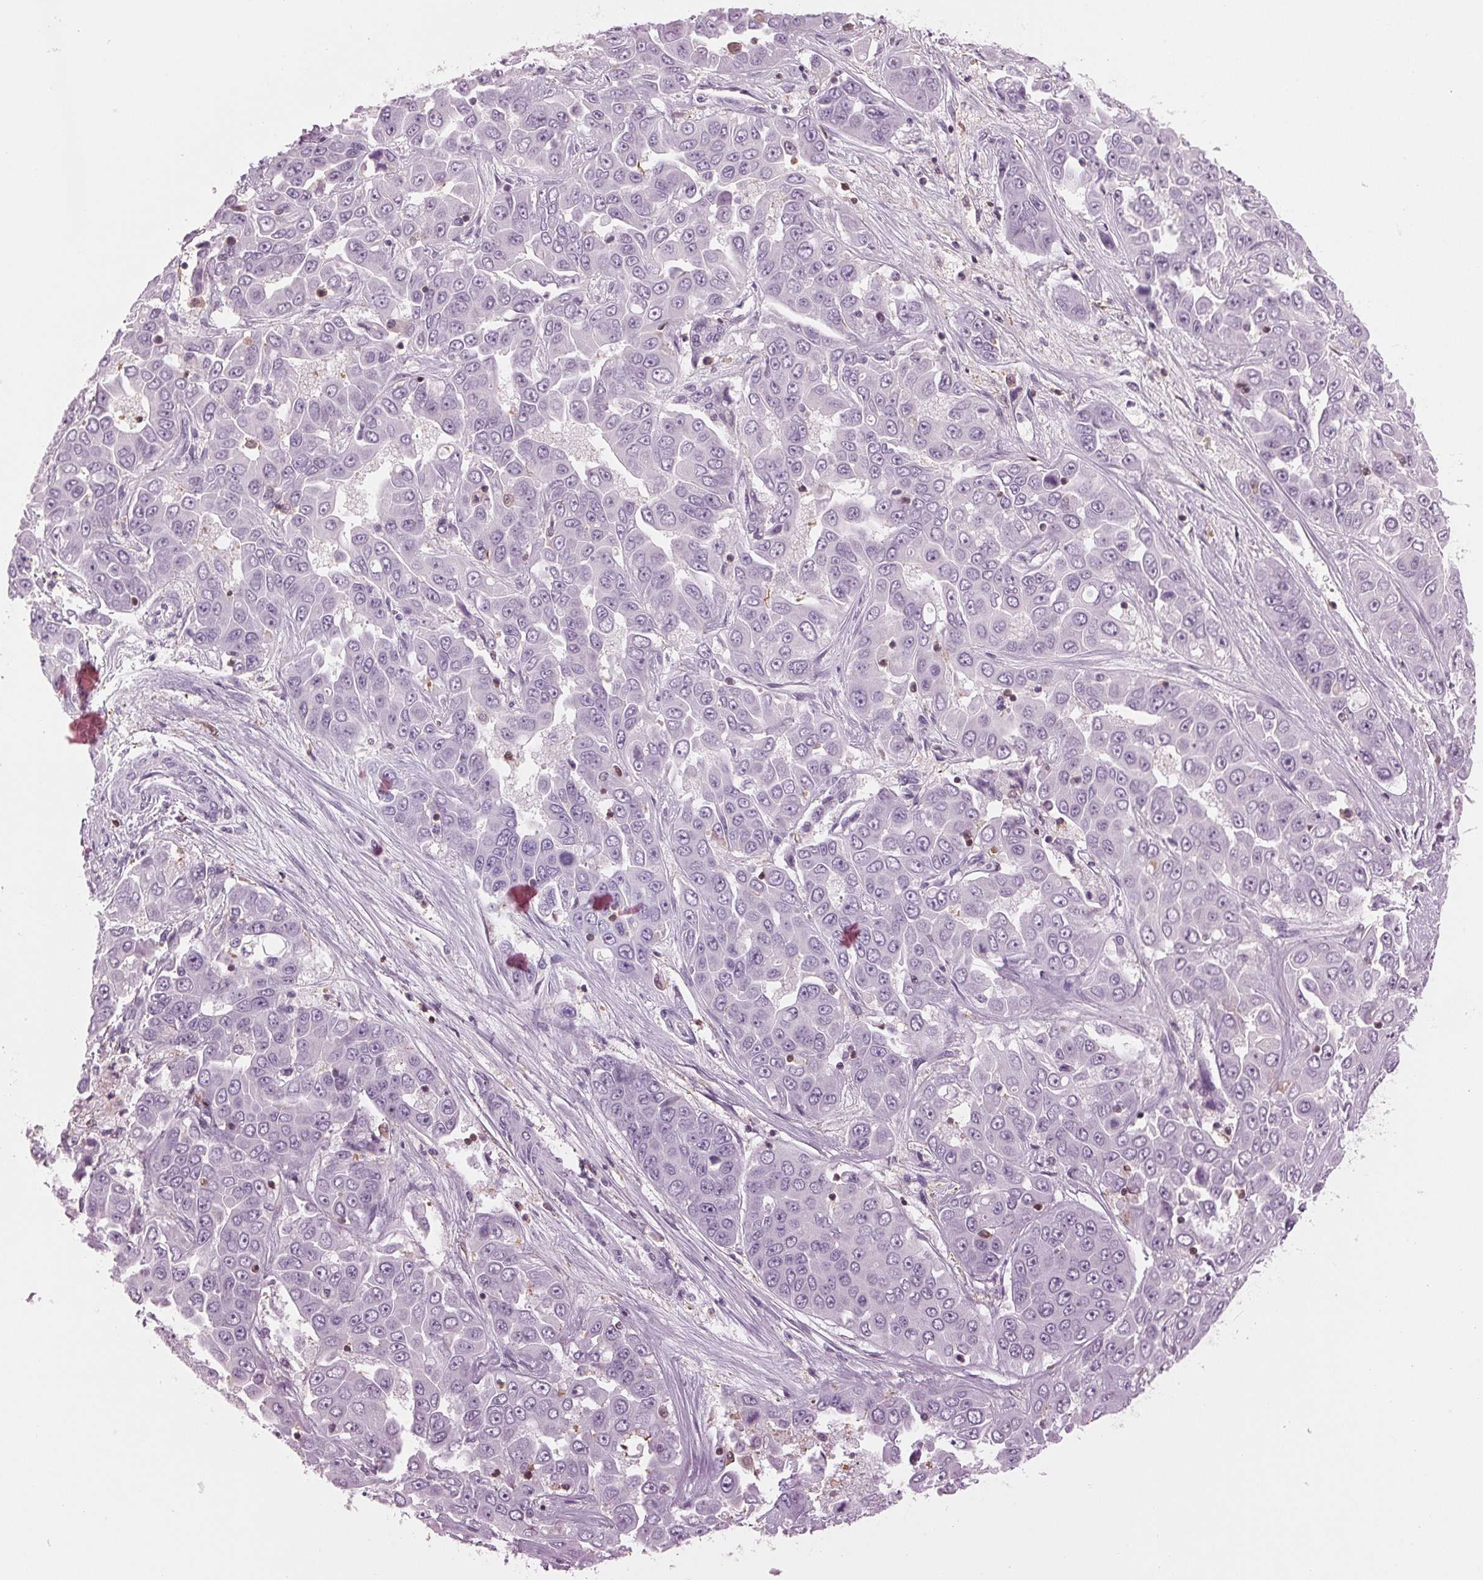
{"staining": {"intensity": "negative", "quantity": "none", "location": "none"}, "tissue": "liver cancer", "cell_type": "Tumor cells", "image_type": "cancer", "snomed": [{"axis": "morphology", "description": "Cholangiocarcinoma"}, {"axis": "topography", "description": "Liver"}], "caption": "Immunohistochemistry of liver cancer (cholangiocarcinoma) exhibits no staining in tumor cells. Nuclei are stained in blue.", "gene": "BTLA", "patient": {"sex": "female", "age": 52}}